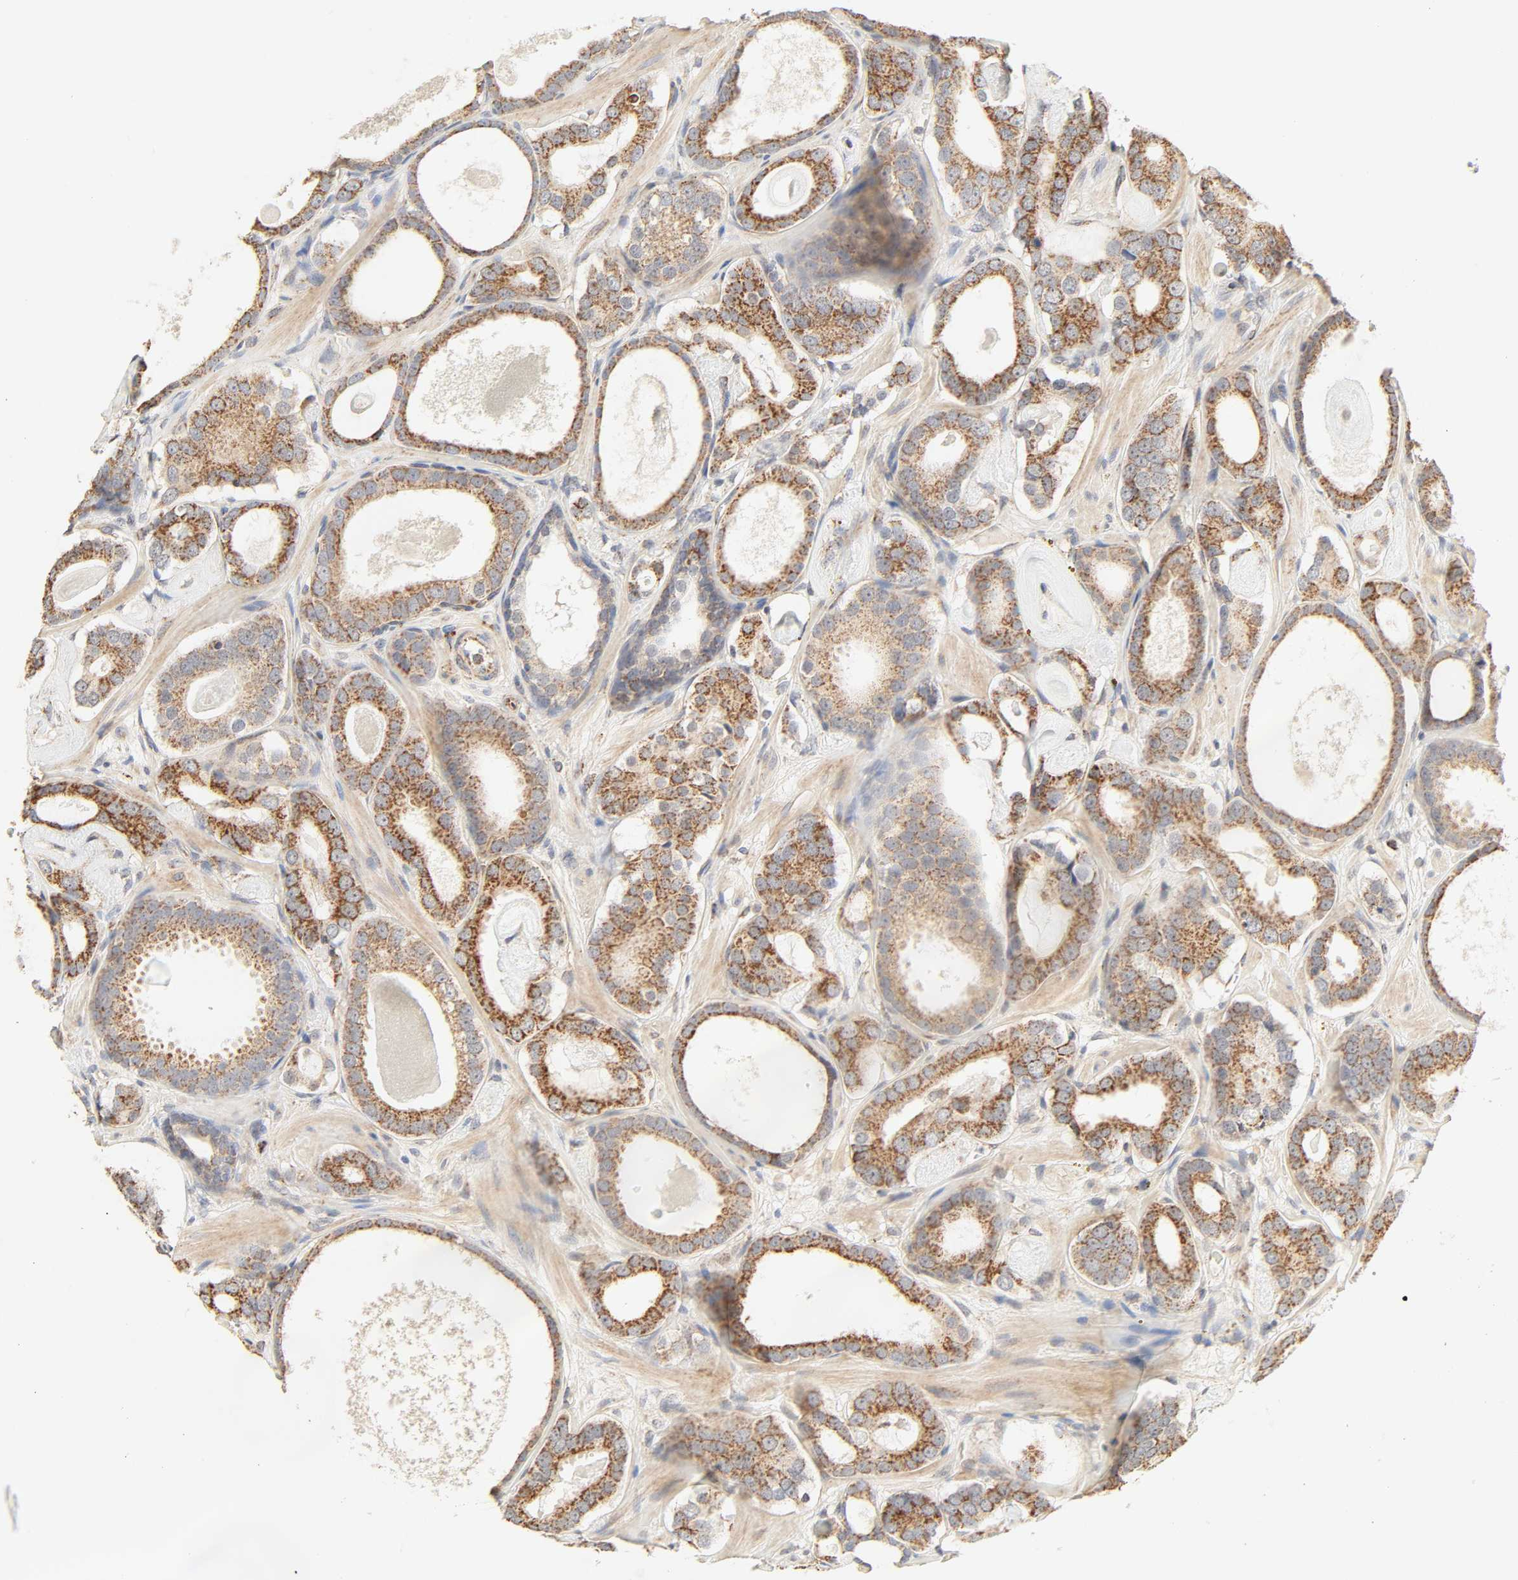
{"staining": {"intensity": "moderate", "quantity": ">75%", "location": "cytoplasmic/membranous"}, "tissue": "prostate cancer", "cell_type": "Tumor cells", "image_type": "cancer", "snomed": [{"axis": "morphology", "description": "Adenocarcinoma, Low grade"}, {"axis": "topography", "description": "Prostate"}], "caption": "Prostate adenocarcinoma (low-grade) tissue exhibits moderate cytoplasmic/membranous staining in approximately >75% of tumor cells", "gene": "ZMAT5", "patient": {"sex": "male", "age": 57}}